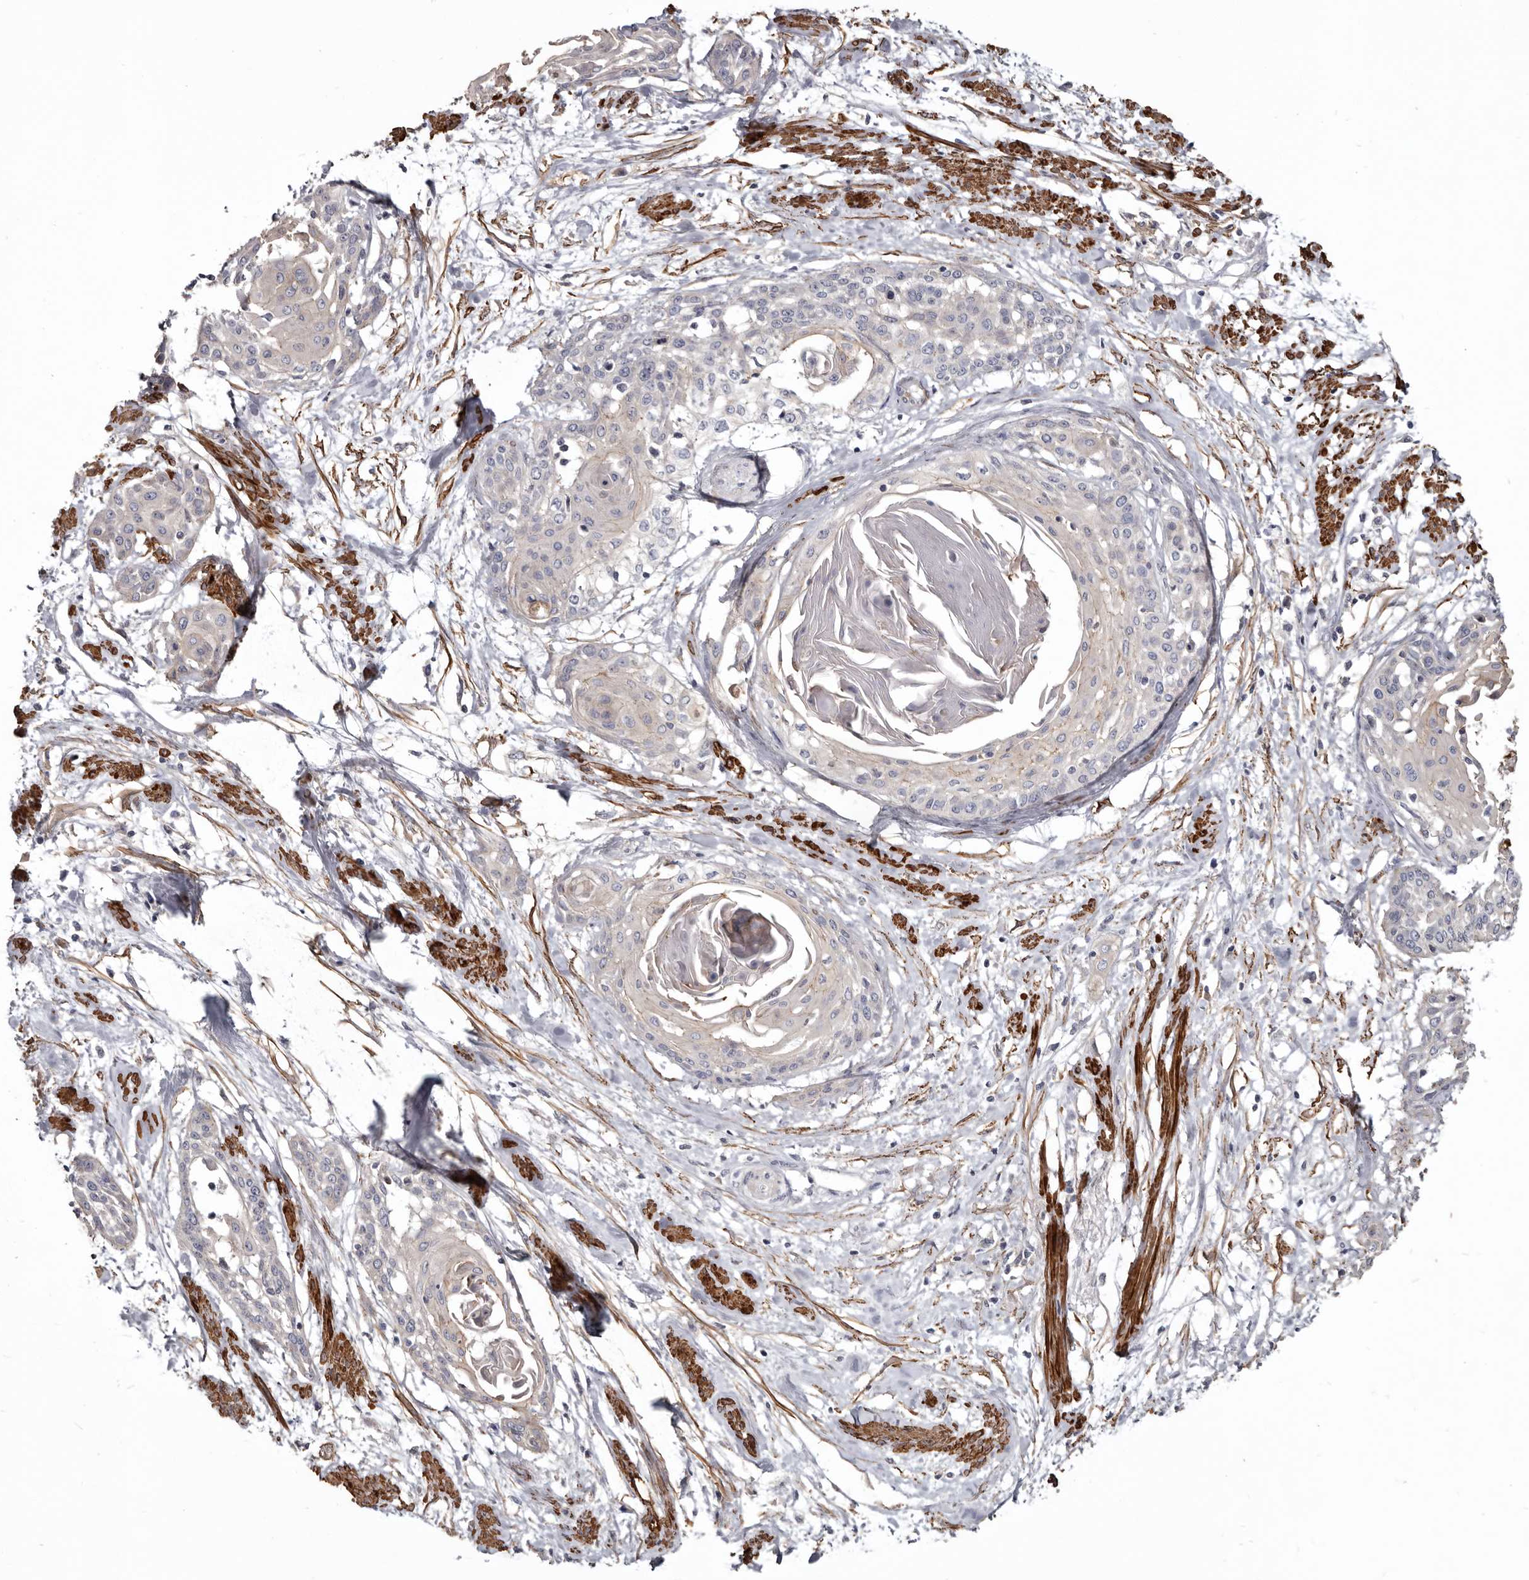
{"staining": {"intensity": "negative", "quantity": "none", "location": "none"}, "tissue": "cervical cancer", "cell_type": "Tumor cells", "image_type": "cancer", "snomed": [{"axis": "morphology", "description": "Squamous cell carcinoma, NOS"}, {"axis": "topography", "description": "Cervix"}], "caption": "A histopathology image of human cervical cancer is negative for staining in tumor cells. (DAB IHC with hematoxylin counter stain).", "gene": "CGN", "patient": {"sex": "female", "age": 57}}